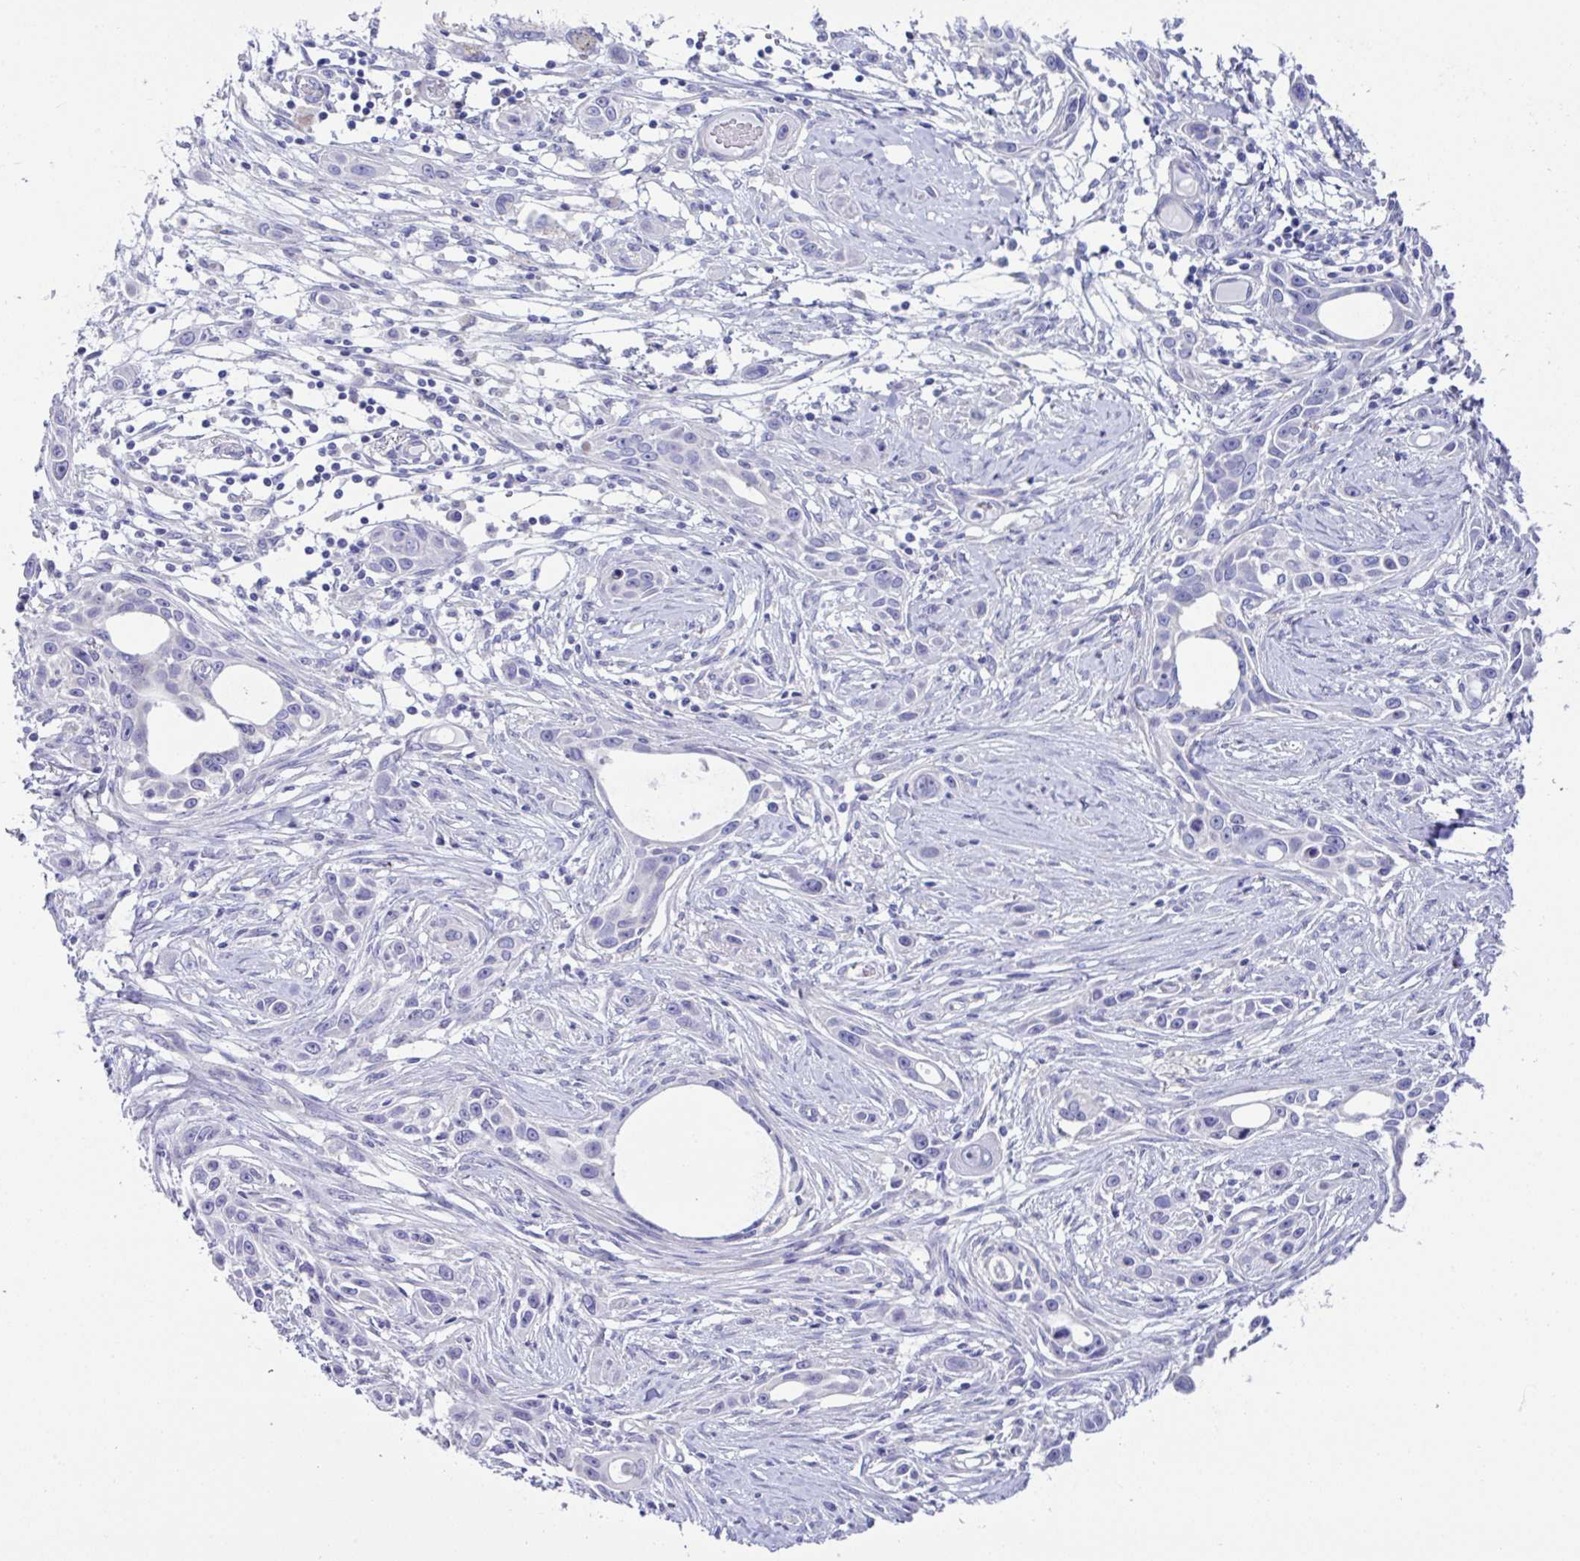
{"staining": {"intensity": "negative", "quantity": "none", "location": "none"}, "tissue": "skin cancer", "cell_type": "Tumor cells", "image_type": "cancer", "snomed": [{"axis": "morphology", "description": "Squamous cell carcinoma, NOS"}, {"axis": "topography", "description": "Skin"}], "caption": "Micrograph shows no protein positivity in tumor cells of skin cancer (squamous cell carcinoma) tissue.", "gene": "MED11", "patient": {"sex": "female", "age": 69}}